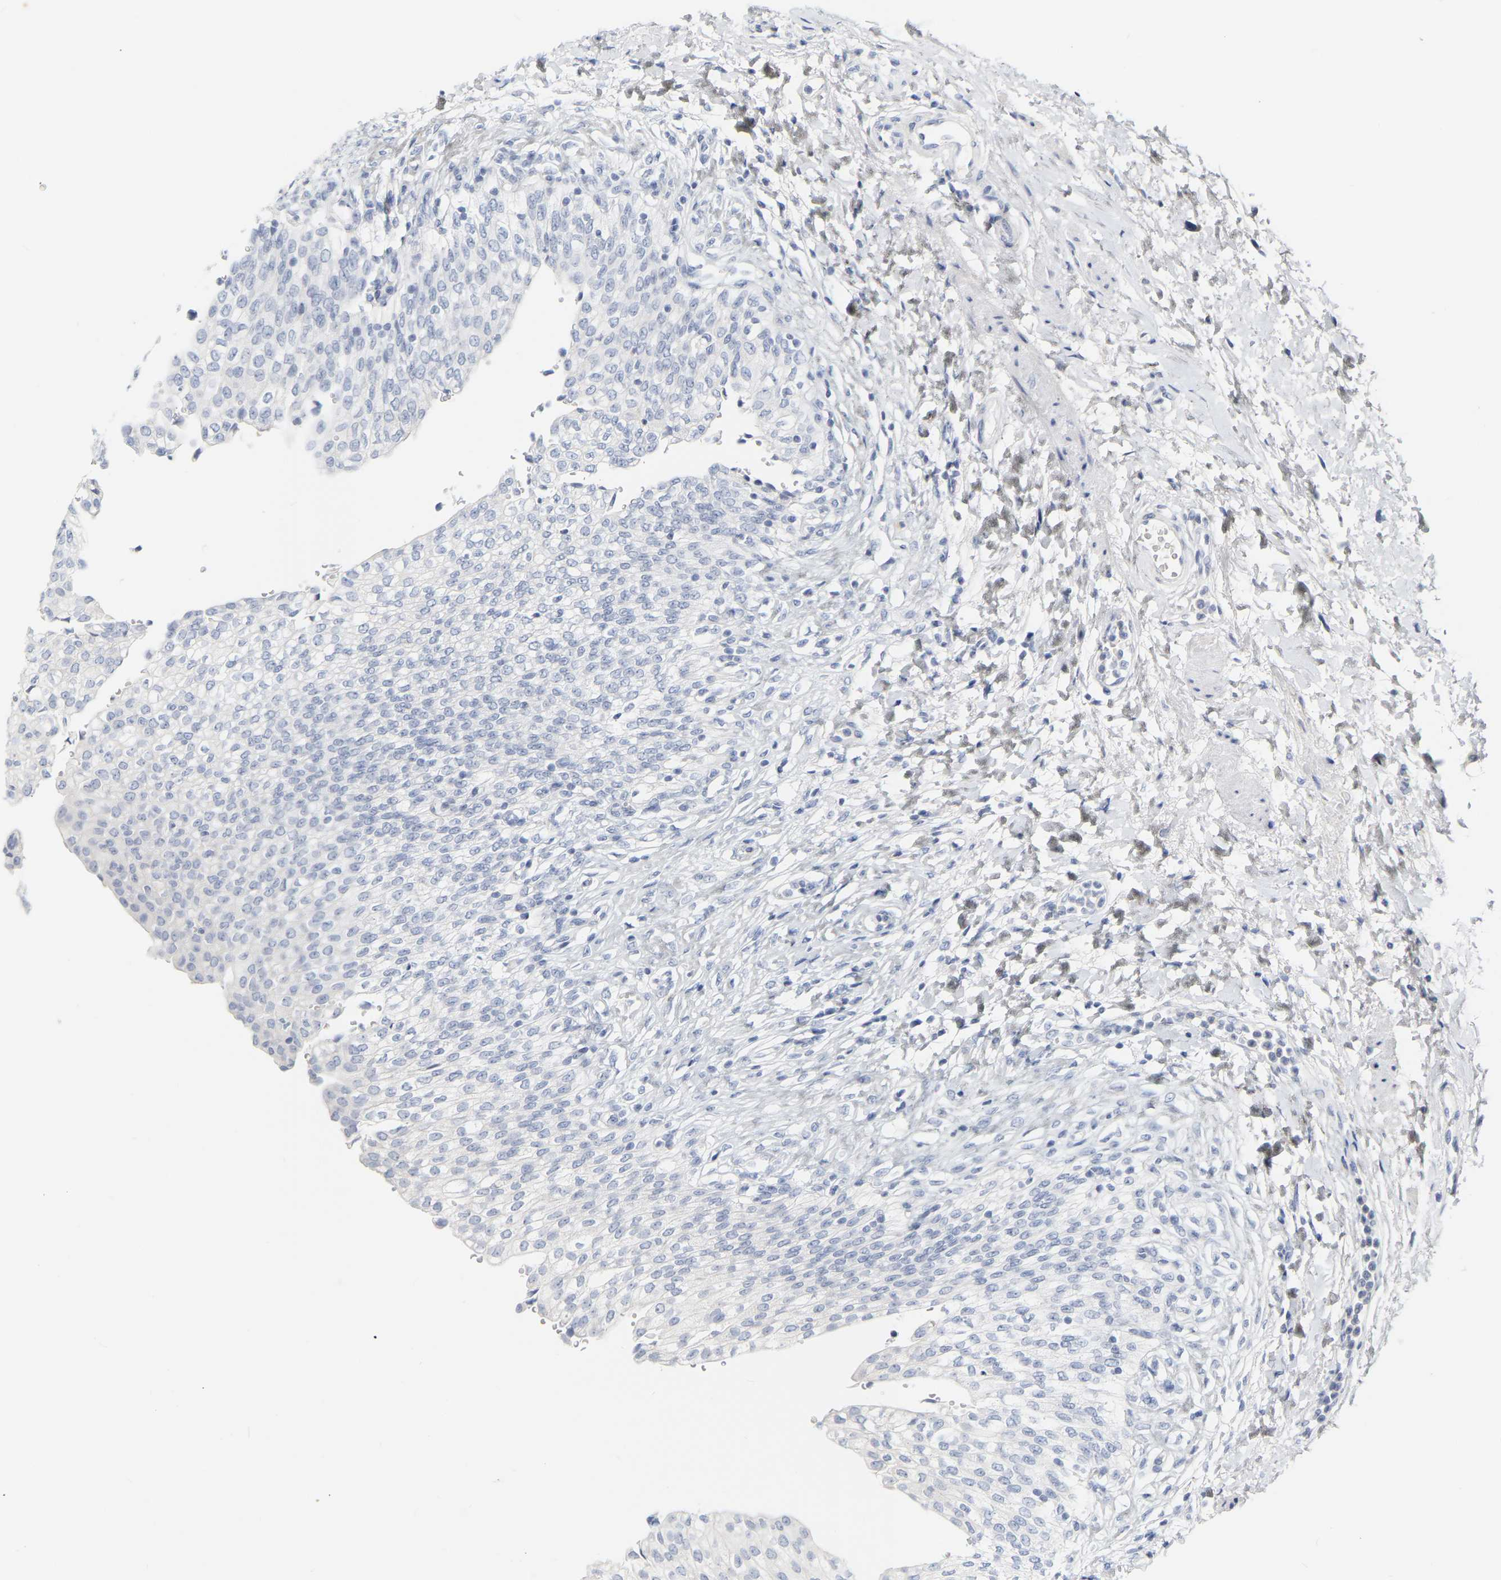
{"staining": {"intensity": "negative", "quantity": "none", "location": "none"}, "tissue": "urinary bladder", "cell_type": "Urothelial cells", "image_type": "normal", "snomed": [{"axis": "morphology", "description": "Urothelial carcinoma, High grade"}, {"axis": "topography", "description": "Urinary bladder"}], "caption": "Immunohistochemistry (IHC) photomicrograph of normal human urinary bladder stained for a protein (brown), which reveals no staining in urothelial cells. The staining is performed using DAB brown chromogen with nuclei counter-stained in using hematoxylin.", "gene": "GNAS", "patient": {"sex": "male", "age": 46}}